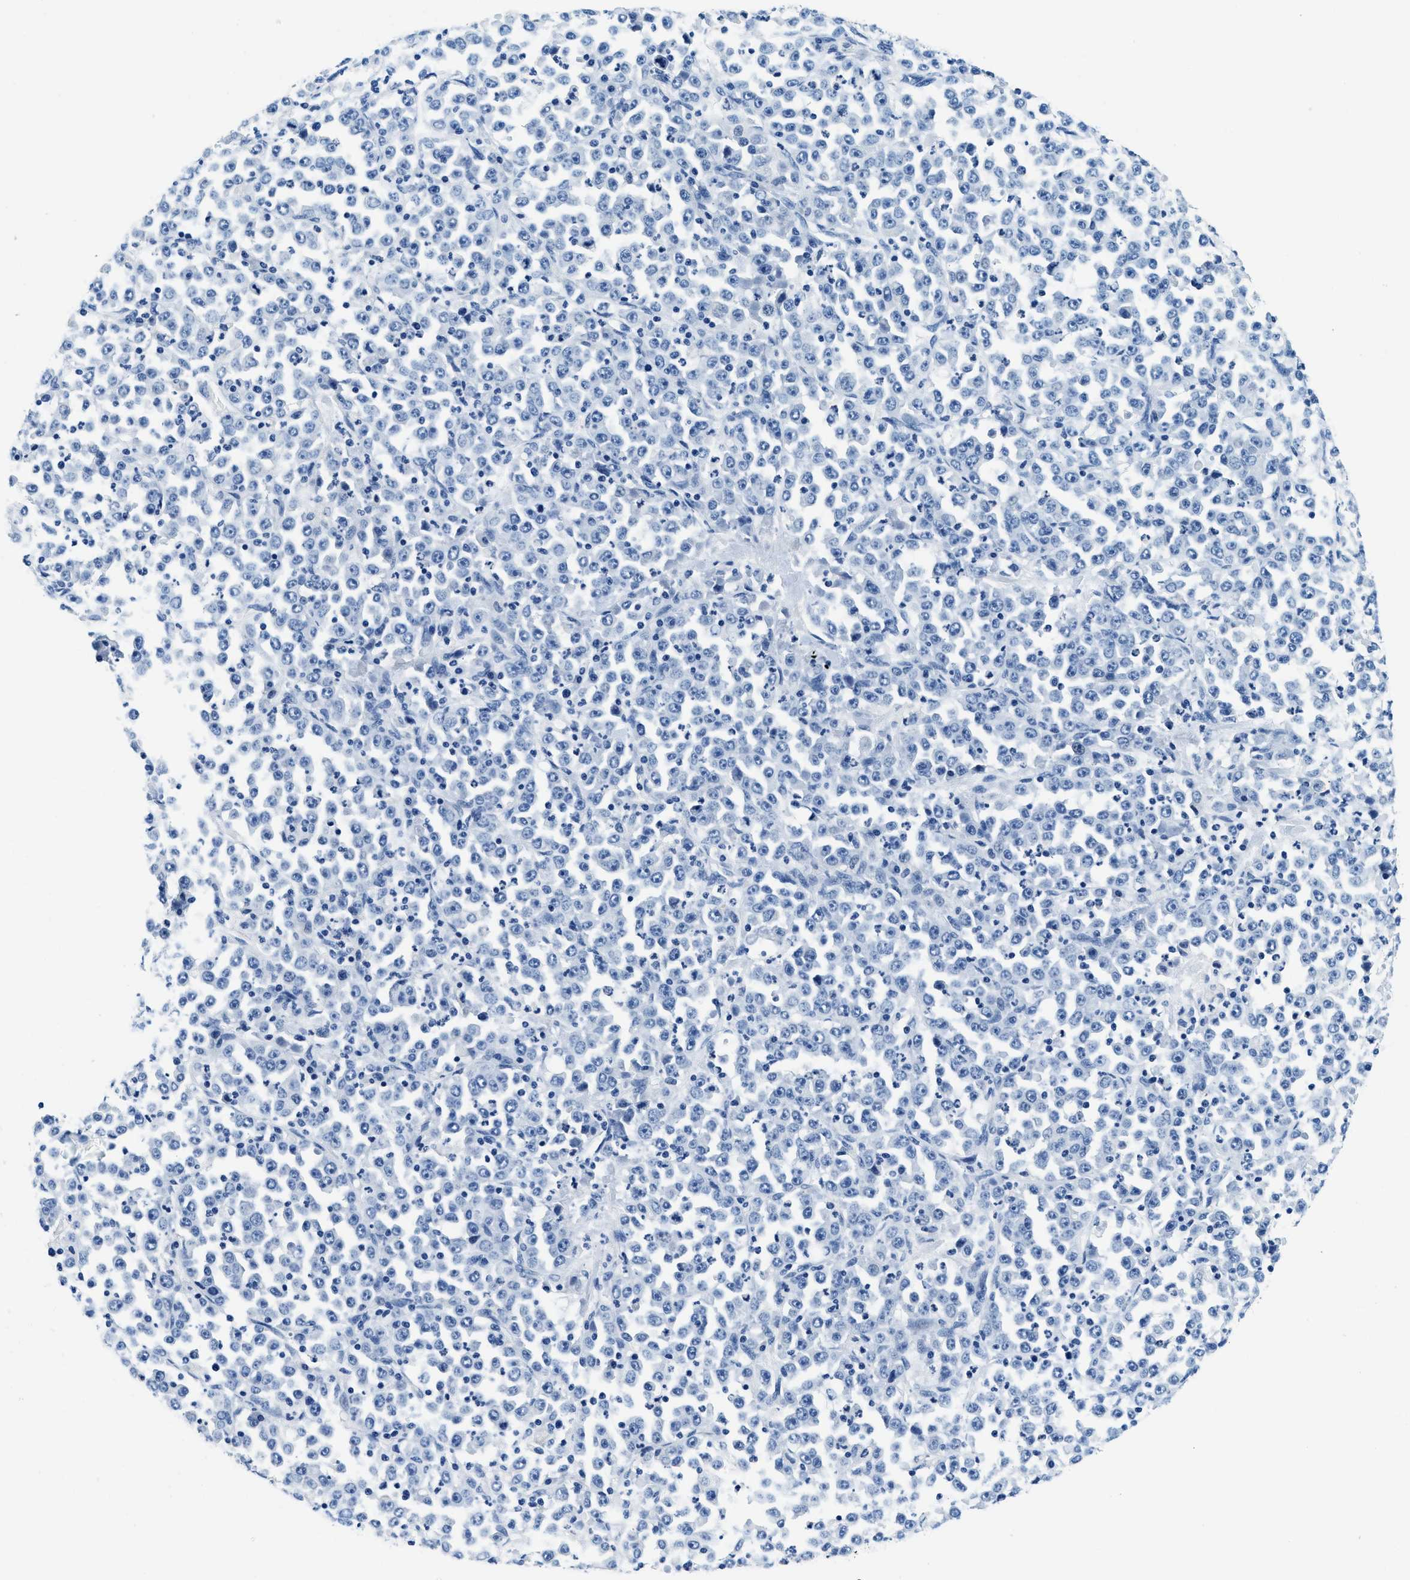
{"staining": {"intensity": "negative", "quantity": "none", "location": "none"}, "tissue": "stomach cancer", "cell_type": "Tumor cells", "image_type": "cancer", "snomed": [{"axis": "morphology", "description": "Normal tissue, NOS"}, {"axis": "morphology", "description": "Adenocarcinoma, NOS"}, {"axis": "topography", "description": "Stomach, upper"}, {"axis": "topography", "description": "Stomach"}], "caption": "Tumor cells are negative for brown protein staining in stomach cancer (adenocarcinoma).", "gene": "GSTM3", "patient": {"sex": "male", "age": 59}}